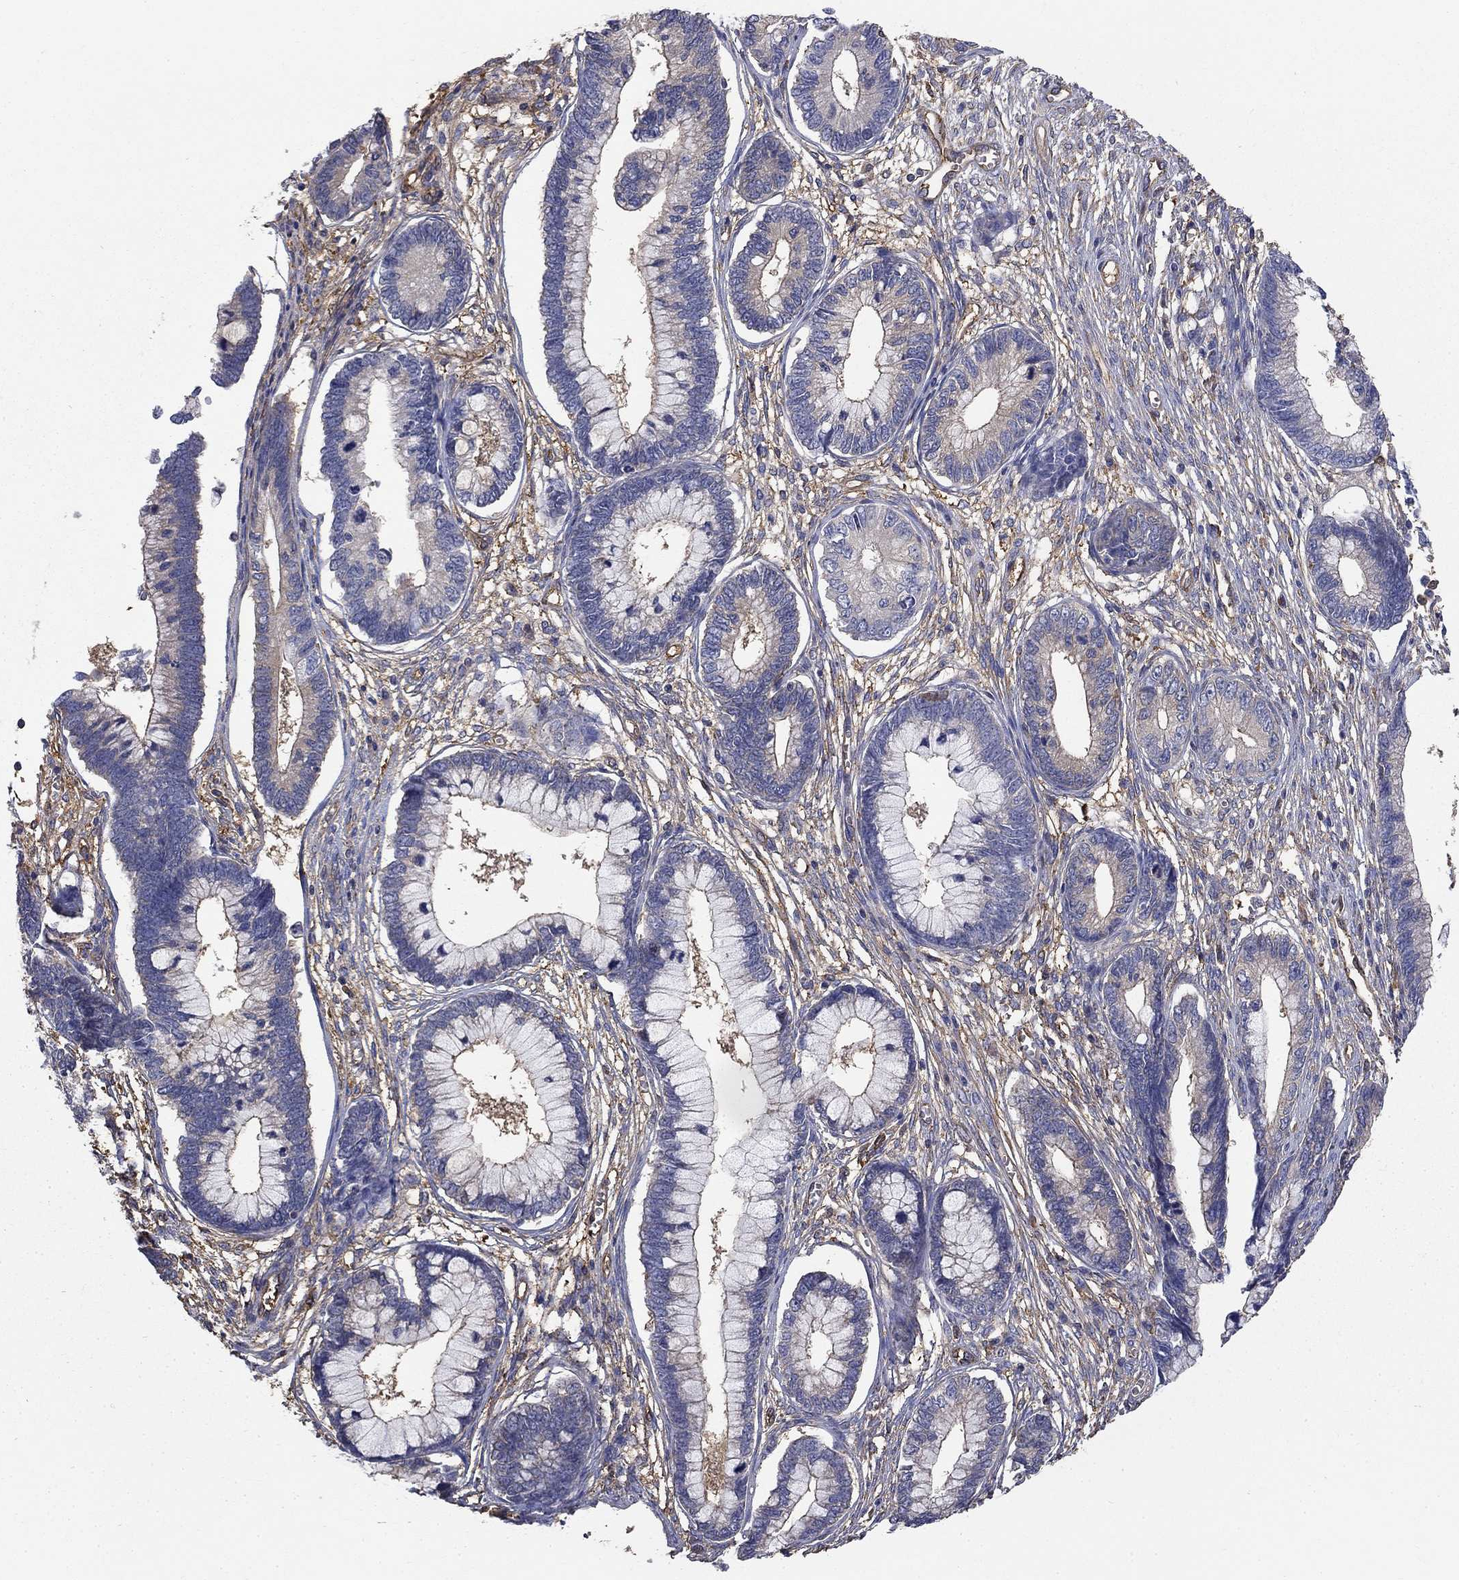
{"staining": {"intensity": "negative", "quantity": "none", "location": "none"}, "tissue": "cervical cancer", "cell_type": "Tumor cells", "image_type": "cancer", "snomed": [{"axis": "morphology", "description": "Adenocarcinoma, NOS"}, {"axis": "topography", "description": "Cervix"}], "caption": "This is an immunohistochemistry (IHC) histopathology image of cervical cancer. There is no staining in tumor cells.", "gene": "DPYSL2", "patient": {"sex": "female", "age": 44}}